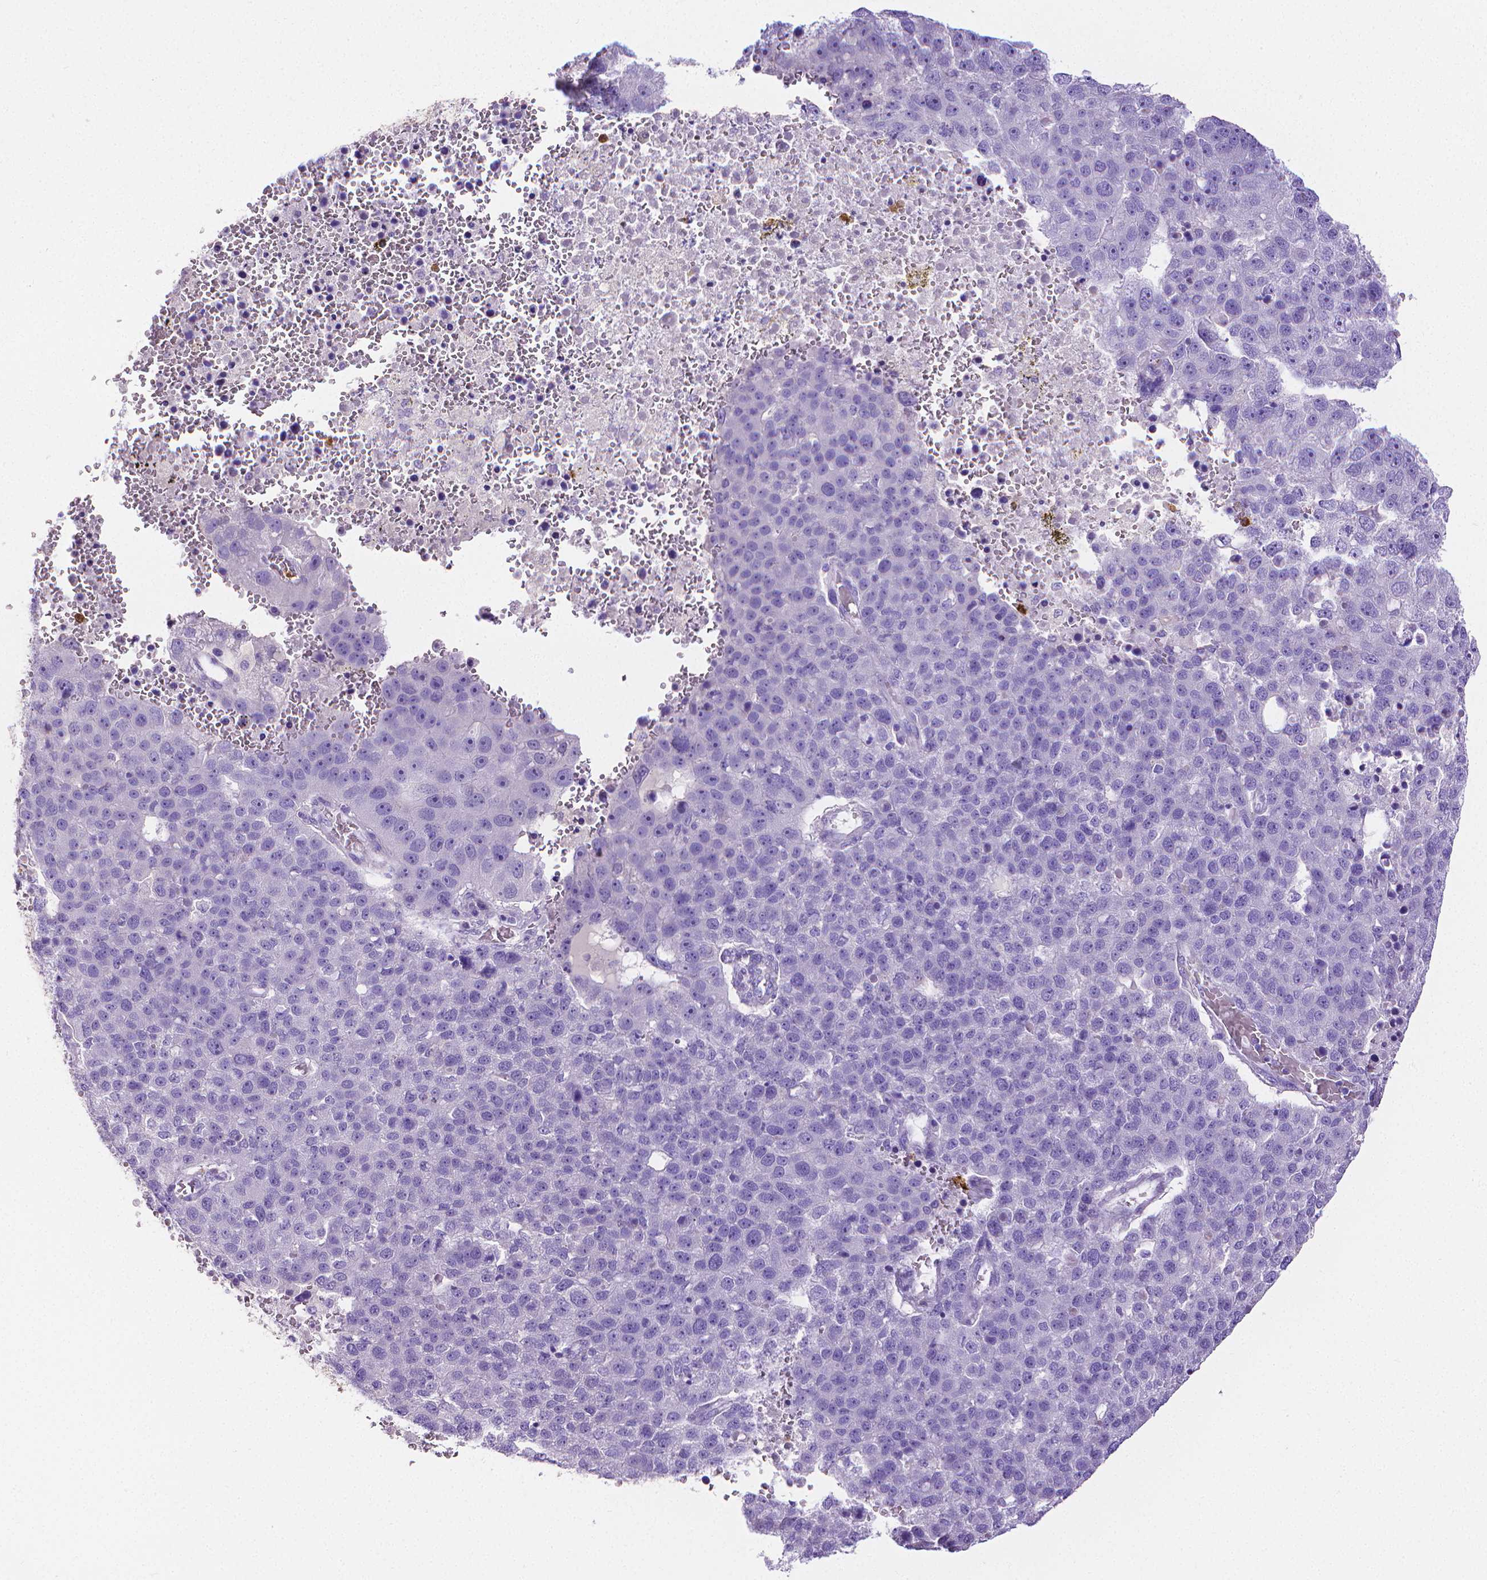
{"staining": {"intensity": "negative", "quantity": "none", "location": "none"}, "tissue": "pancreatic cancer", "cell_type": "Tumor cells", "image_type": "cancer", "snomed": [{"axis": "morphology", "description": "Adenocarcinoma, NOS"}, {"axis": "topography", "description": "Pancreas"}], "caption": "Immunohistochemistry (IHC) photomicrograph of human pancreatic cancer stained for a protein (brown), which reveals no expression in tumor cells. (DAB immunohistochemistry visualized using brightfield microscopy, high magnification).", "gene": "MMP9", "patient": {"sex": "female", "age": 61}}